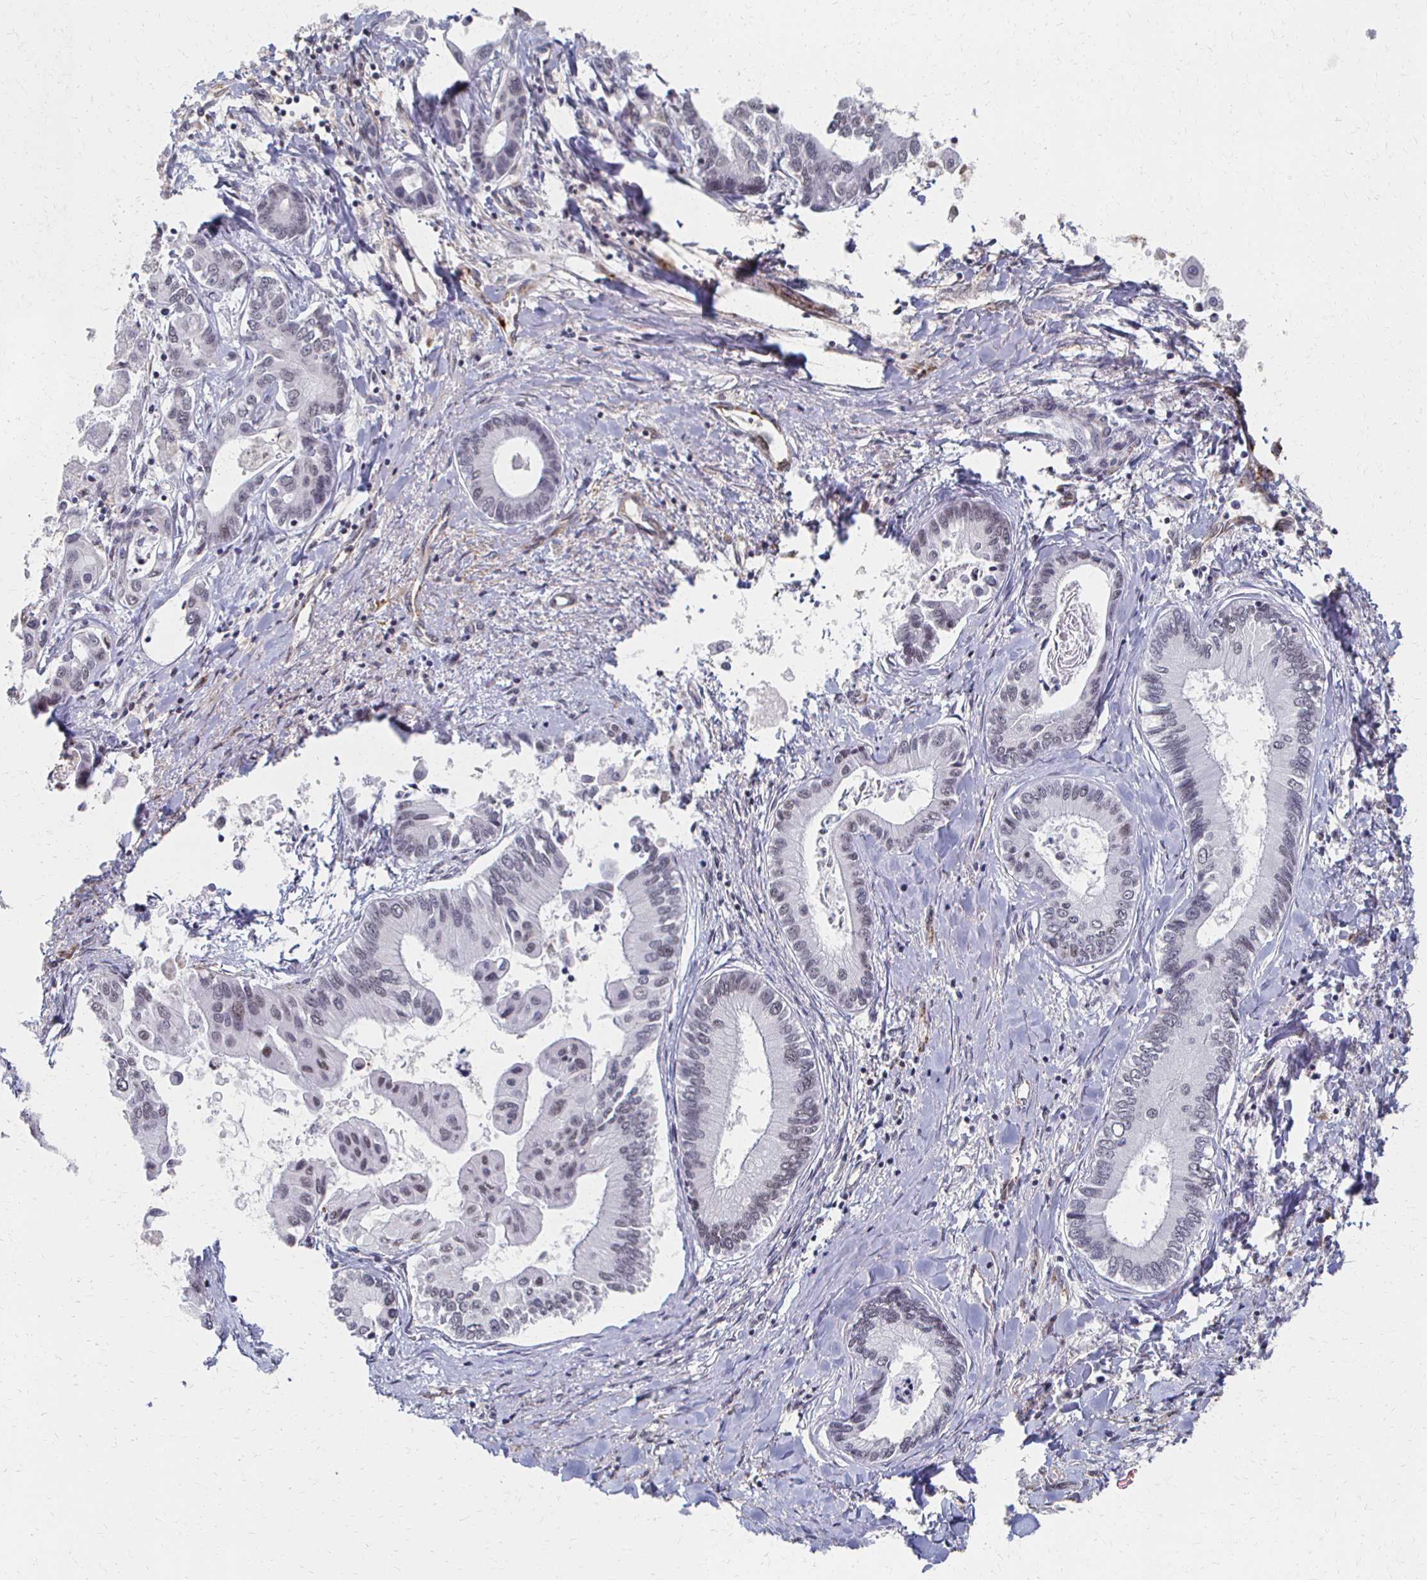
{"staining": {"intensity": "negative", "quantity": "none", "location": "none"}, "tissue": "liver cancer", "cell_type": "Tumor cells", "image_type": "cancer", "snomed": [{"axis": "morphology", "description": "Cholangiocarcinoma"}, {"axis": "topography", "description": "Liver"}], "caption": "Tumor cells show no significant staining in cholangiocarcinoma (liver).", "gene": "DAB1", "patient": {"sex": "male", "age": 66}}